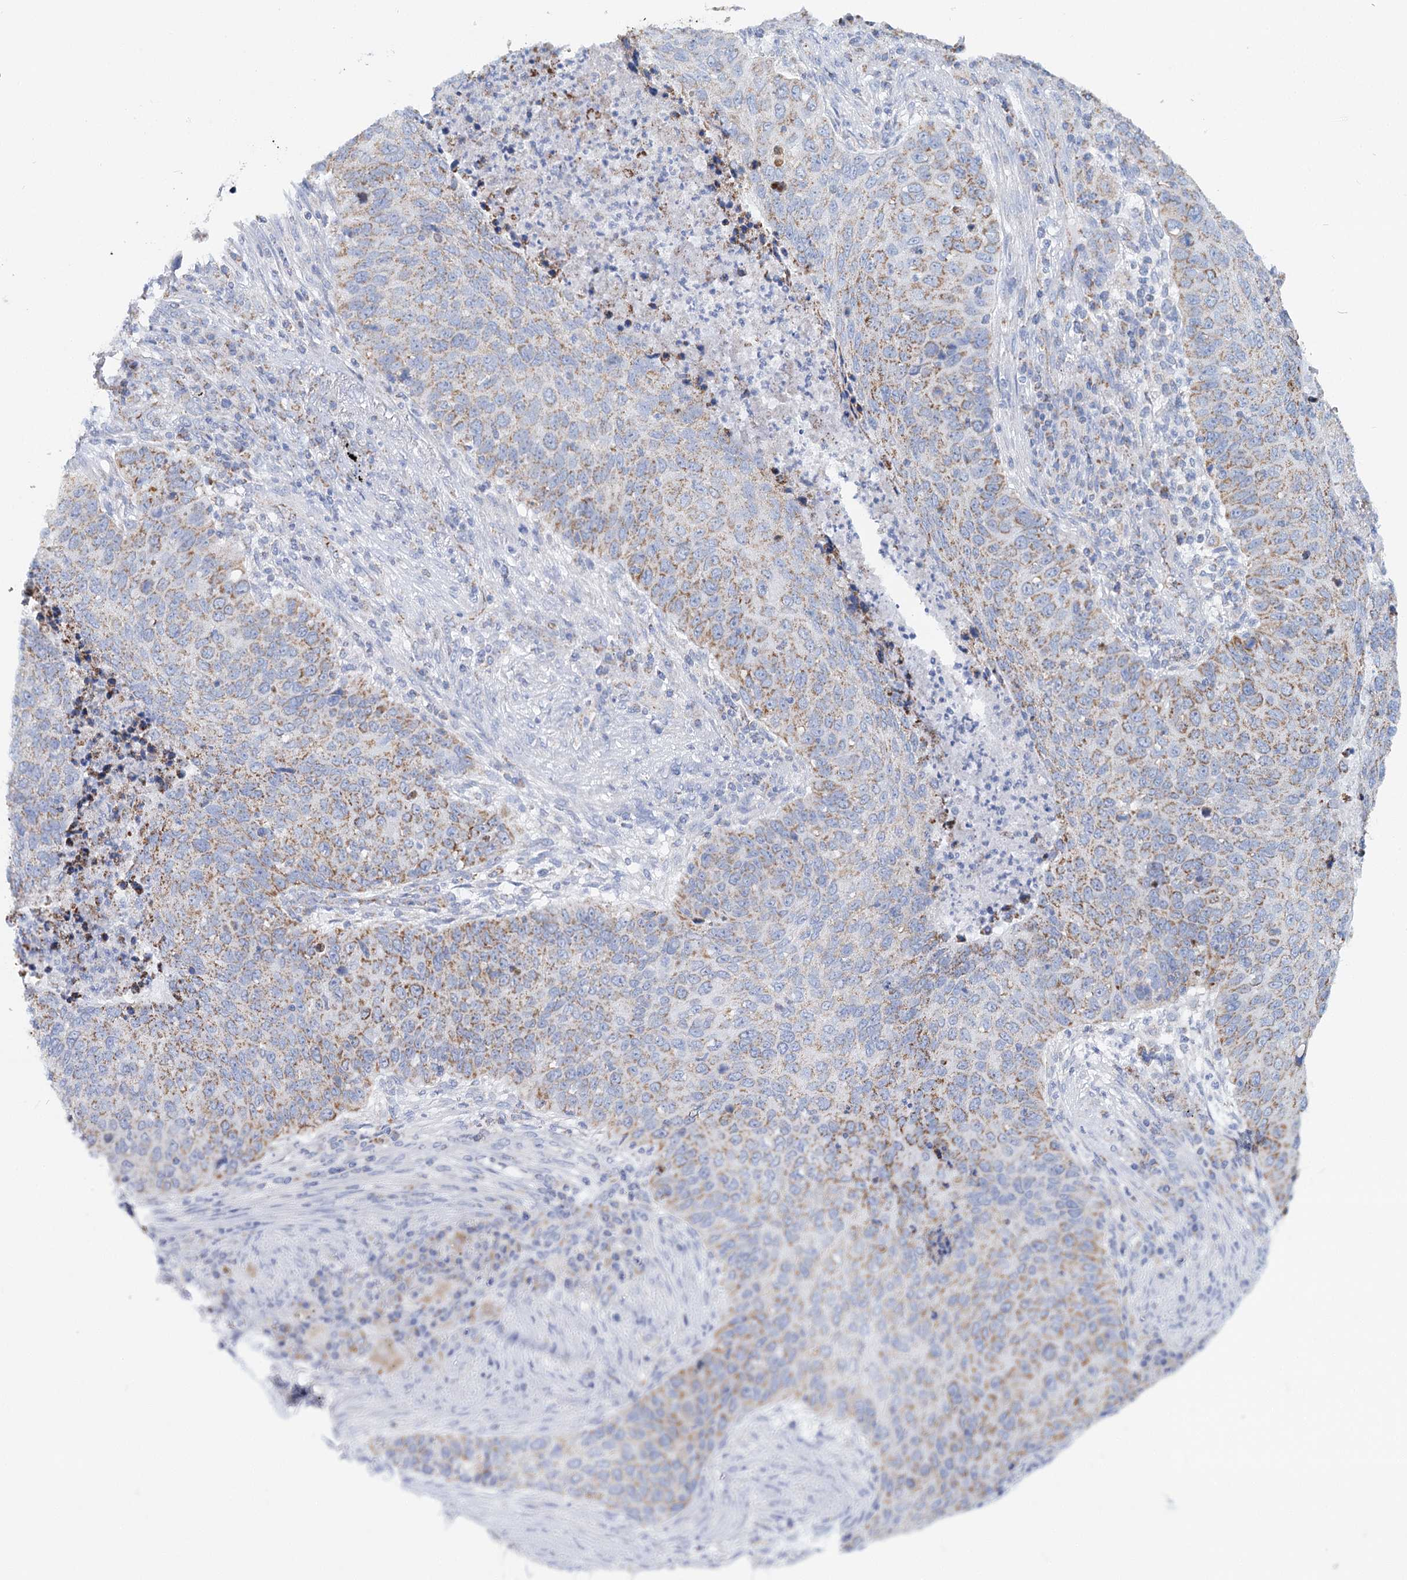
{"staining": {"intensity": "moderate", "quantity": "25%-75%", "location": "cytoplasmic/membranous"}, "tissue": "lung cancer", "cell_type": "Tumor cells", "image_type": "cancer", "snomed": [{"axis": "morphology", "description": "Squamous cell carcinoma, NOS"}, {"axis": "topography", "description": "Lung"}], "caption": "A brown stain shows moderate cytoplasmic/membranous expression of a protein in human lung cancer (squamous cell carcinoma) tumor cells. (Brightfield microscopy of DAB IHC at high magnification).", "gene": "MCCC2", "patient": {"sex": "female", "age": 63}}